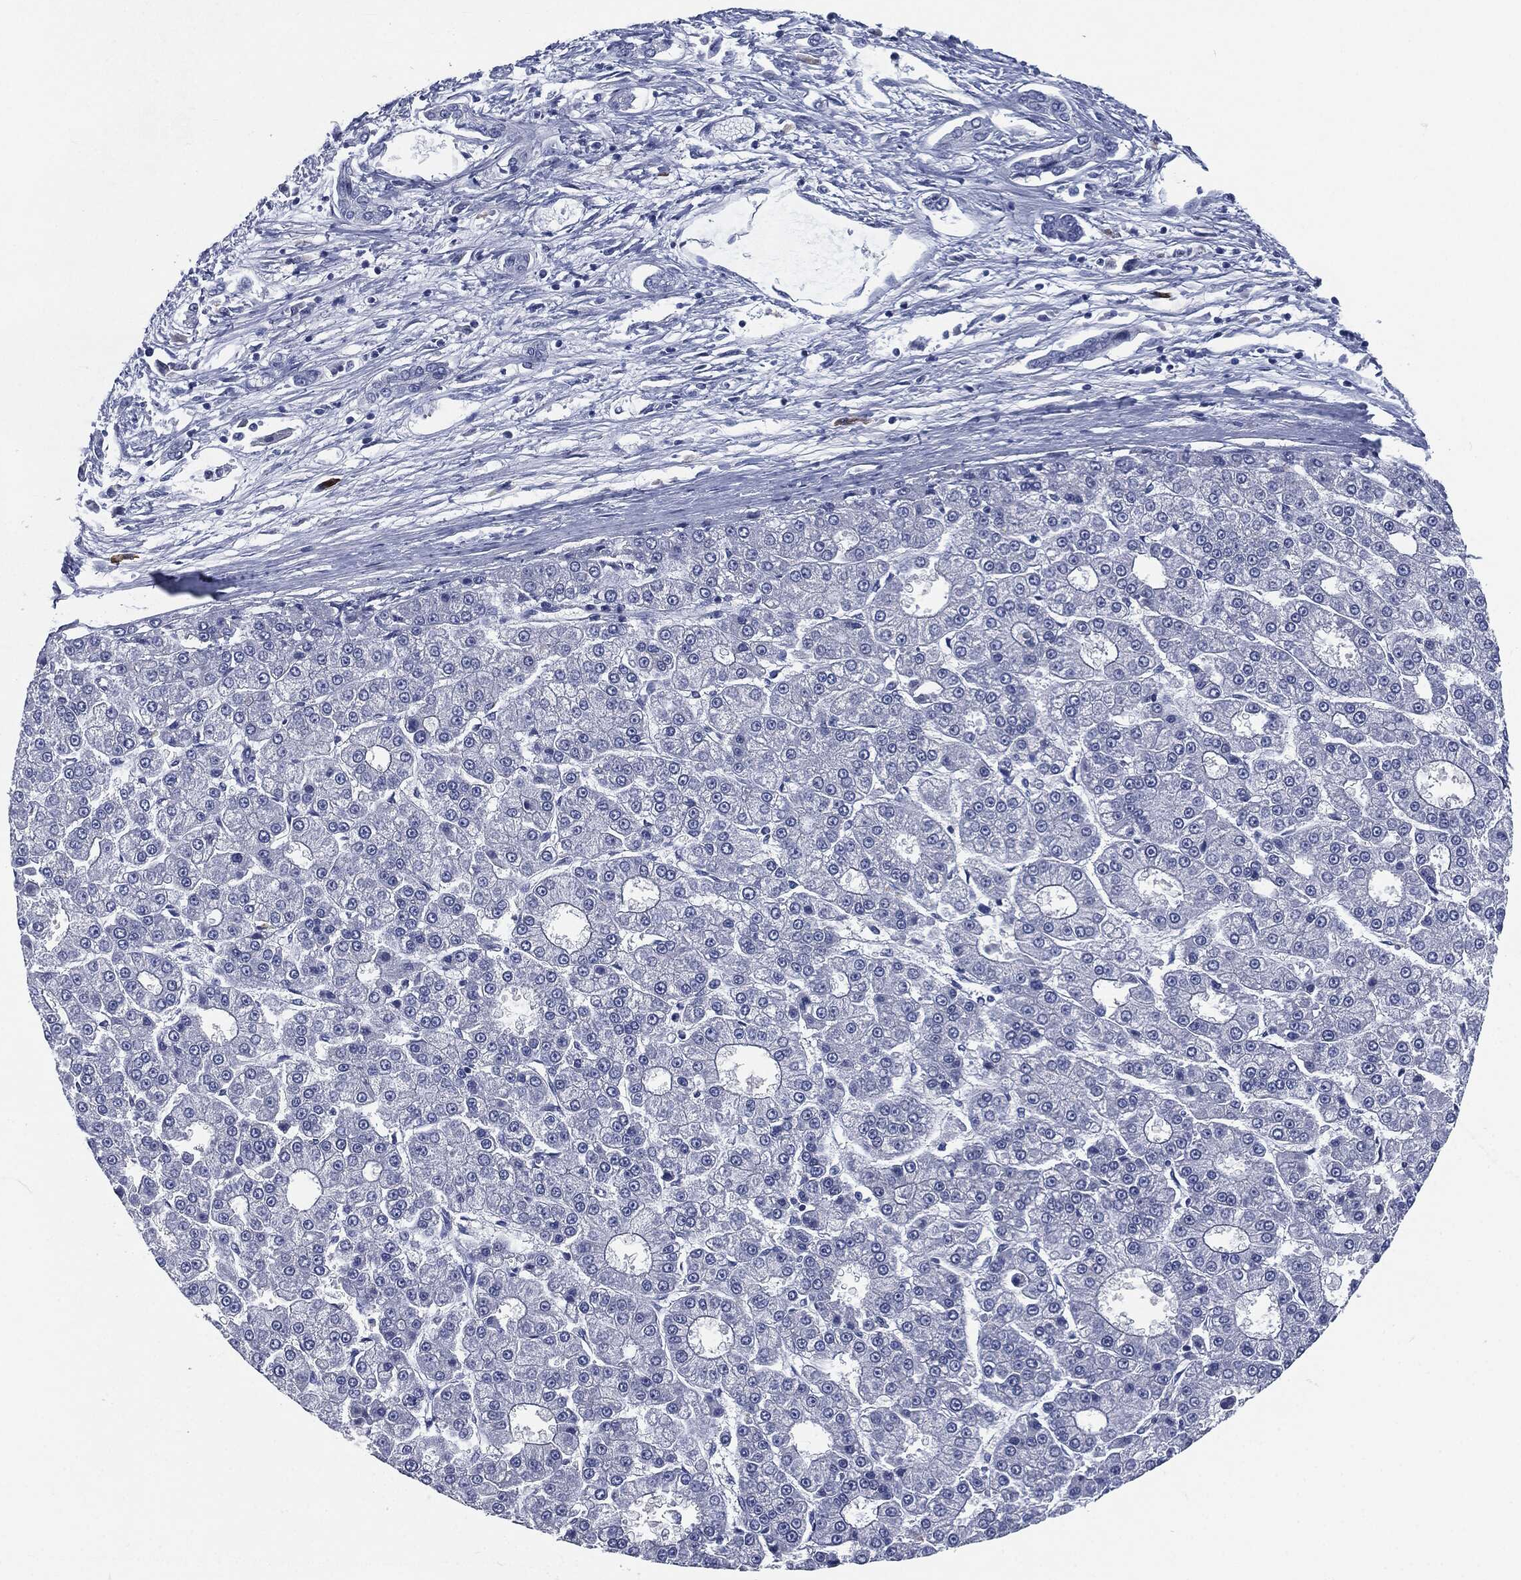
{"staining": {"intensity": "negative", "quantity": "none", "location": "none"}, "tissue": "liver cancer", "cell_type": "Tumor cells", "image_type": "cancer", "snomed": [{"axis": "morphology", "description": "Carcinoma, Hepatocellular, NOS"}, {"axis": "topography", "description": "Liver"}], "caption": "IHC of liver hepatocellular carcinoma exhibits no expression in tumor cells. (Stains: DAB (3,3'-diaminobenzidine) immunohistochemistry with hematoxylin counter stain, Microscopy: brightfield microscopy at high magnification).", "gene": "CD27", "patient": {"sex": "male", "age": 70}}